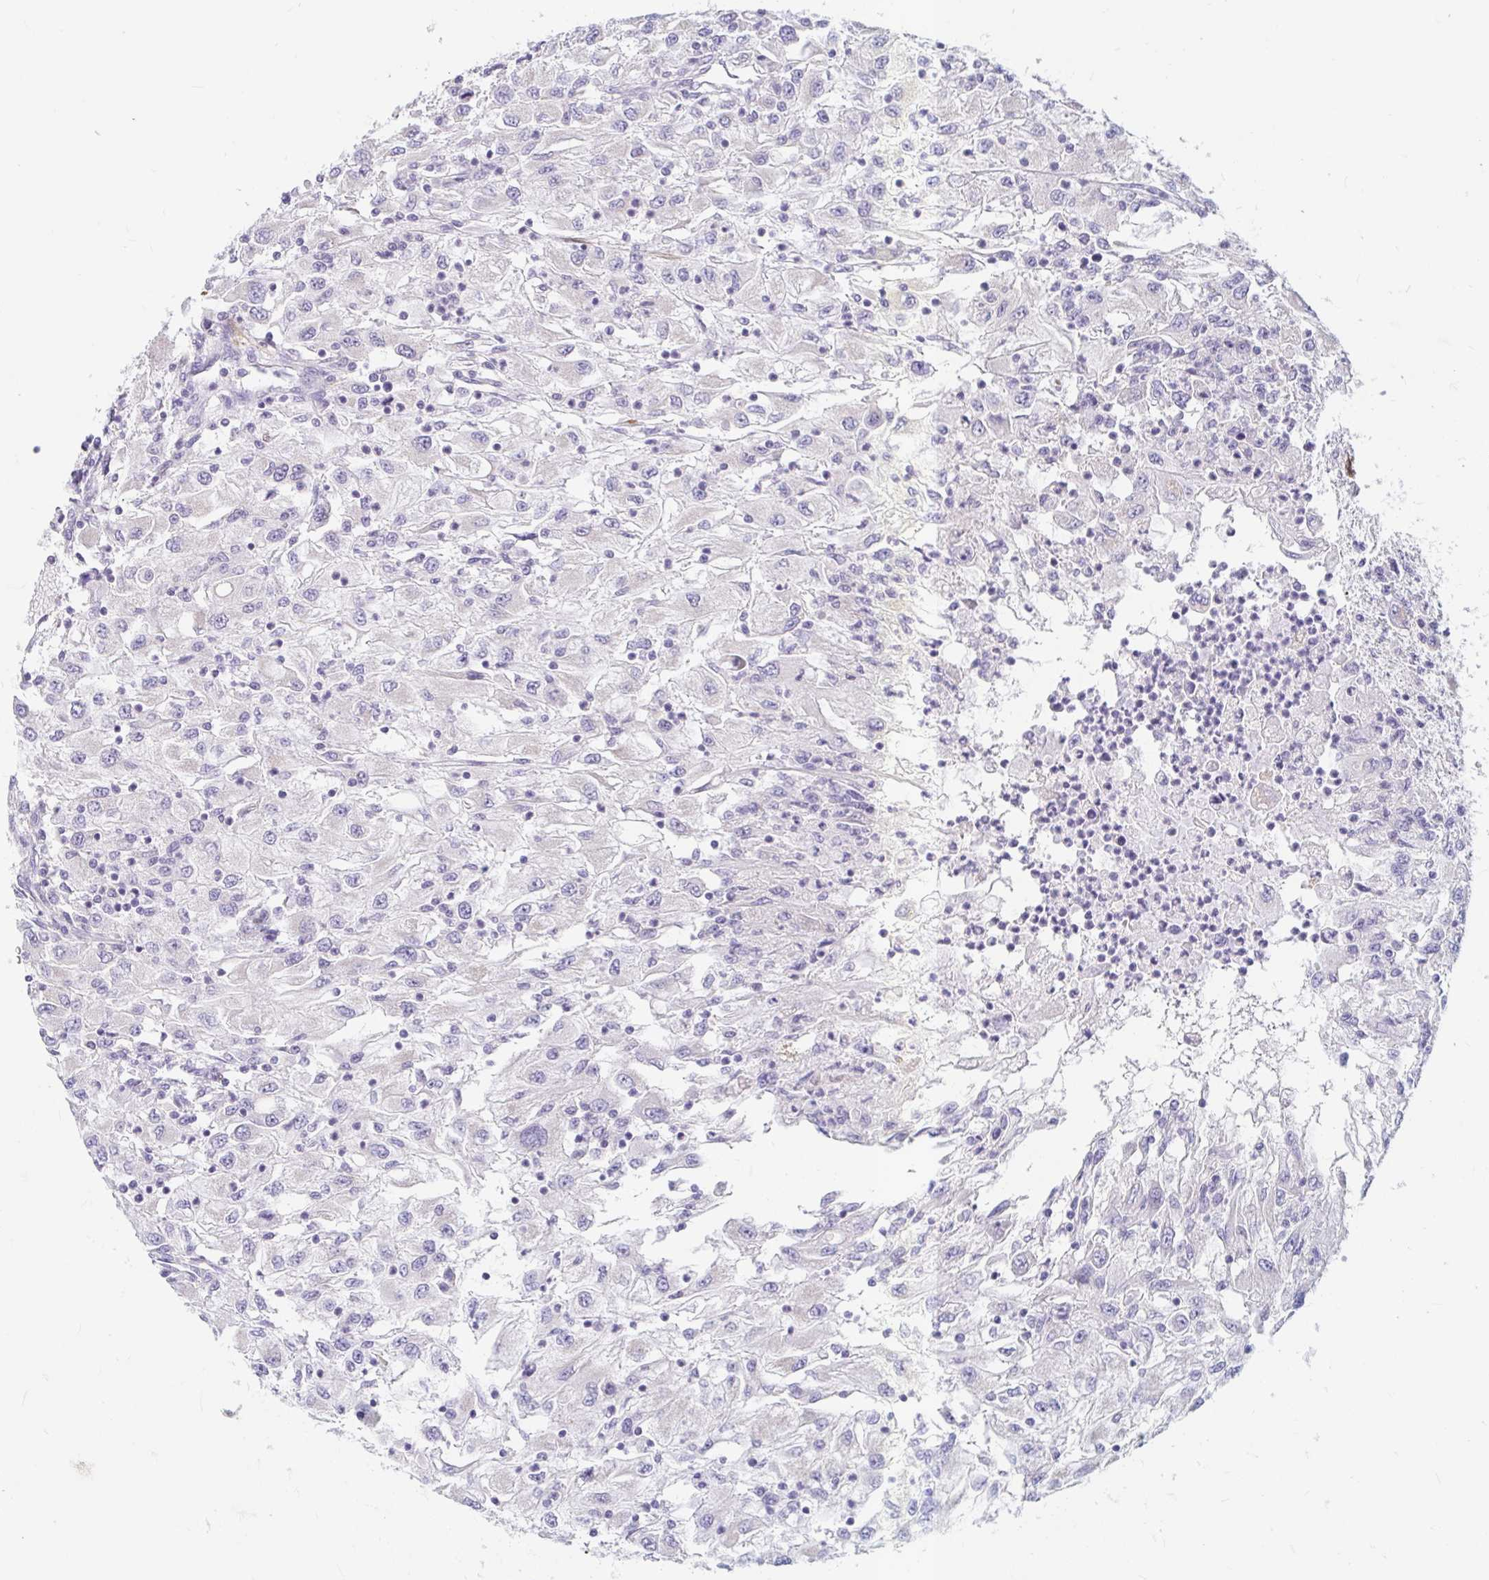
{"staining": {"intensity": "negative", "quantity": "none", "location": "none"}, "tissue": "renal cancer", "cell_type": "Tumor cells", "image_type": "cancer", "snomed": [{"axis": "morphology", "description": "Adenocarcinoma, NOS"}, {"axis": "topography", "description": "Kidney"}], "caption": "High power microscopy histopathology image of an IHC photomicrograph of renal cancer, revealing no significant expression in tumor cells.", "gene": "ADH1A", "patient": {"sex": "female", "age": 67}}